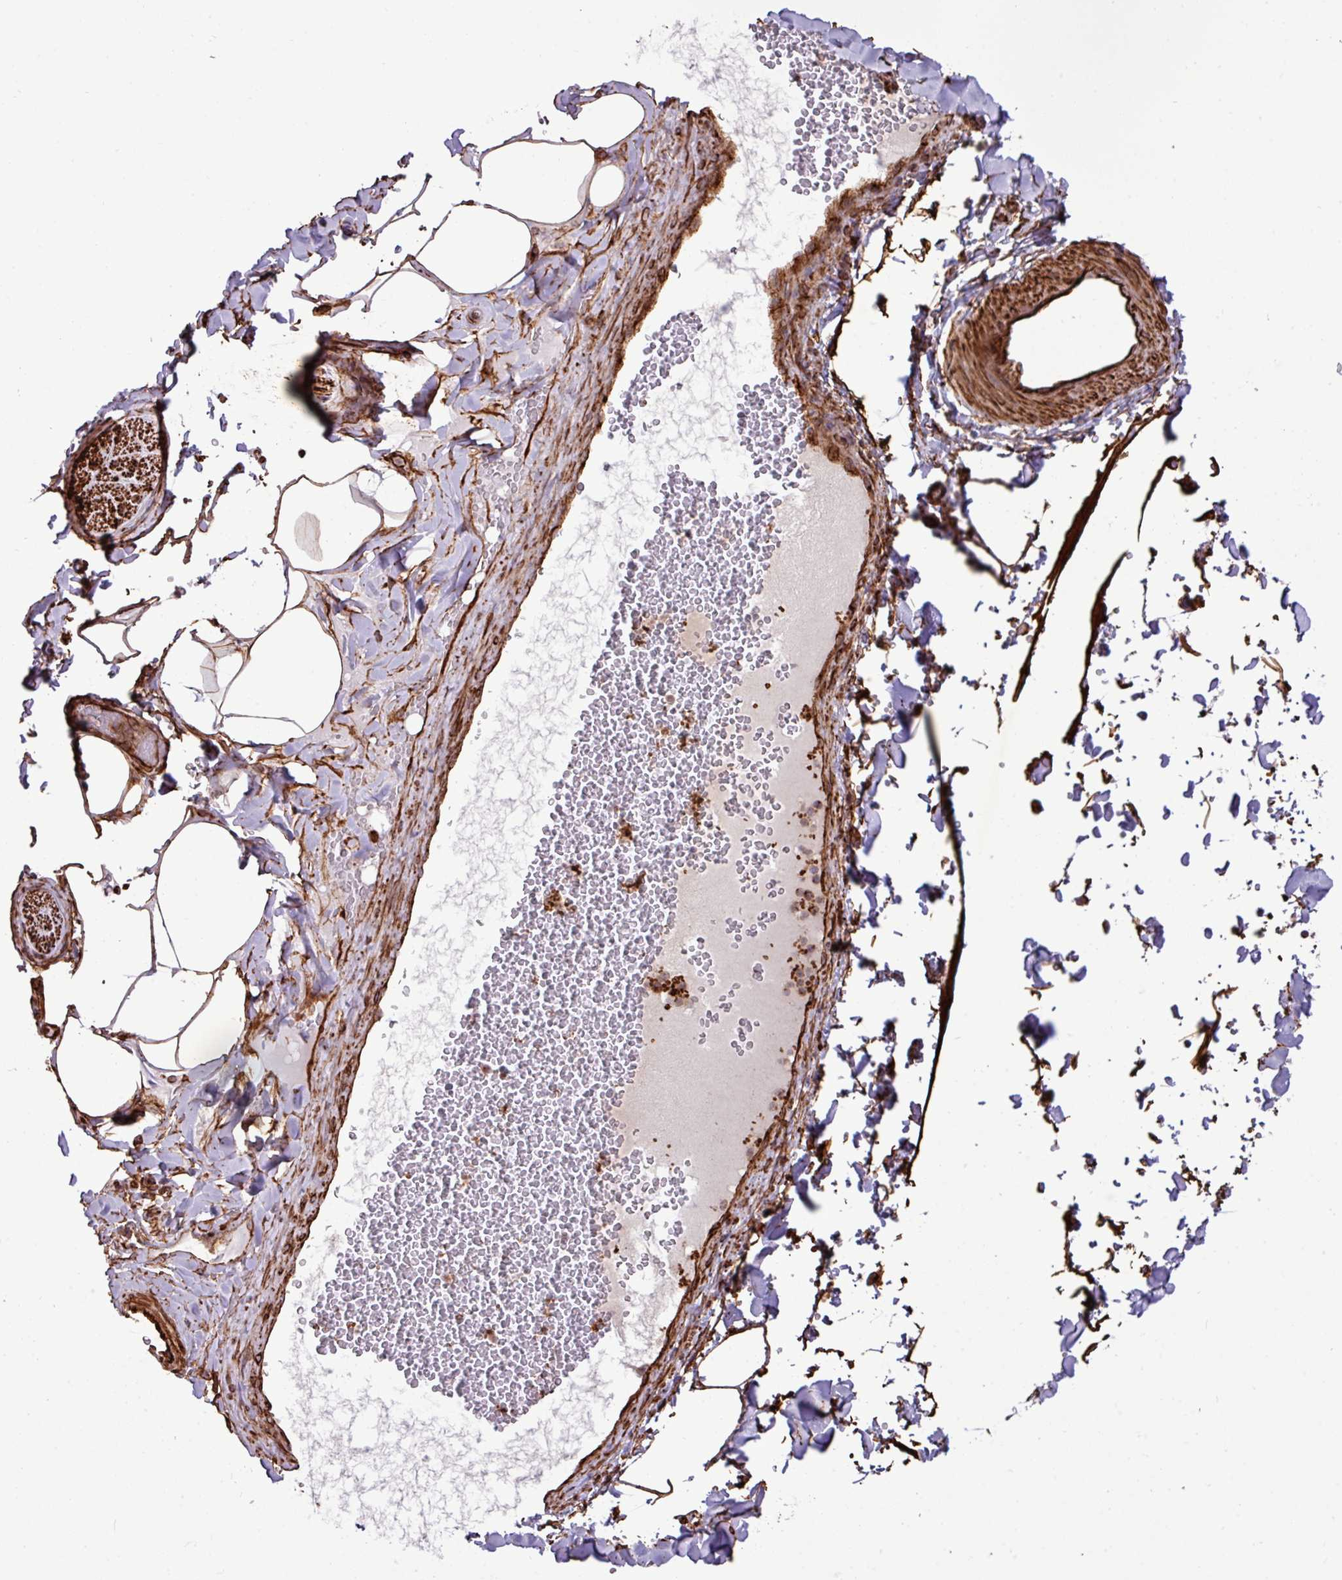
{"staining": {"intensity": "strong", "quantity": "<25%", "location": "cytoplasmic/membranous"}, "tissue": "adipose tissue", "cell_type": "Adipocytes", "image_type": "normal", "snomed": [{"axis": "morphology", "description": "Normal tissue, NOS"}, {"axis": "topography", "description": "Rectum"}, {"axis": "topography", "description": "Peripheral nerve tissue"}], "caption": "Immunohistochemical staining of unremarkable adipose tissue shows medium levels of strong cytoplasmic/membranous expression in about <25% of adipocytes.", "gene": "ZNF300", "patient": {"sex": "female", "age": 69}}